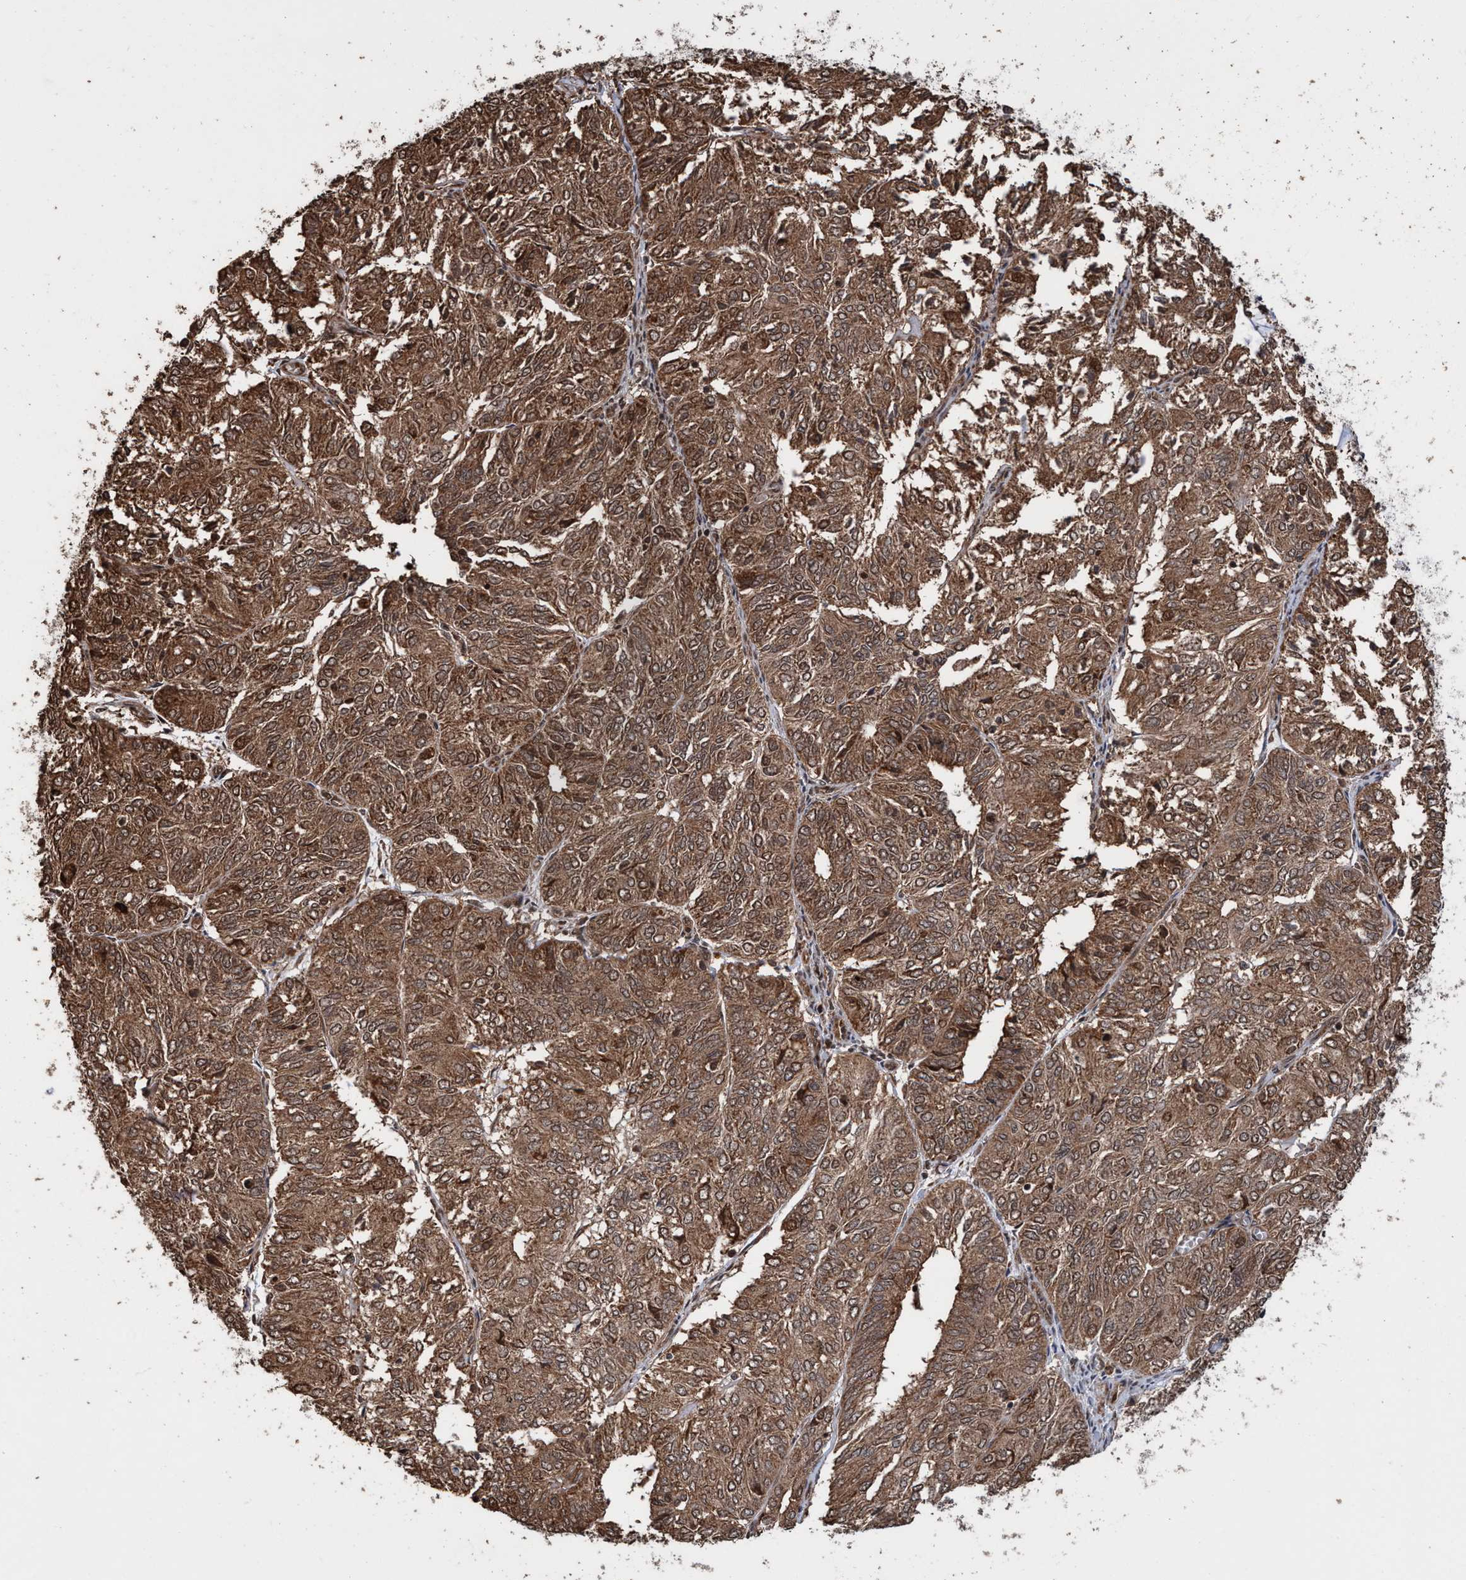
{"staining": {"intensity": "moderate", "quantity": ">75%", "location": "cytoplasmic/membranous,nuclear"}, "tissue": "endometrial cancer", "cell_type": "Tumor cells", "image_type": "cancer", "snomed": [{"axis": "morphology", "description": "Adenocarcinoma, NOS"}, {"axis": "topography", "description": "Uterus"}], "caption": "Immunohistochemical staining of human endometrial cancer demonstrates moderate cytoplasmic/membranous and nuclear protein expression in approximately >75% of tumor cells.", "gene": "TRPC7", "patient": {"sex": "female", "age": 60}}